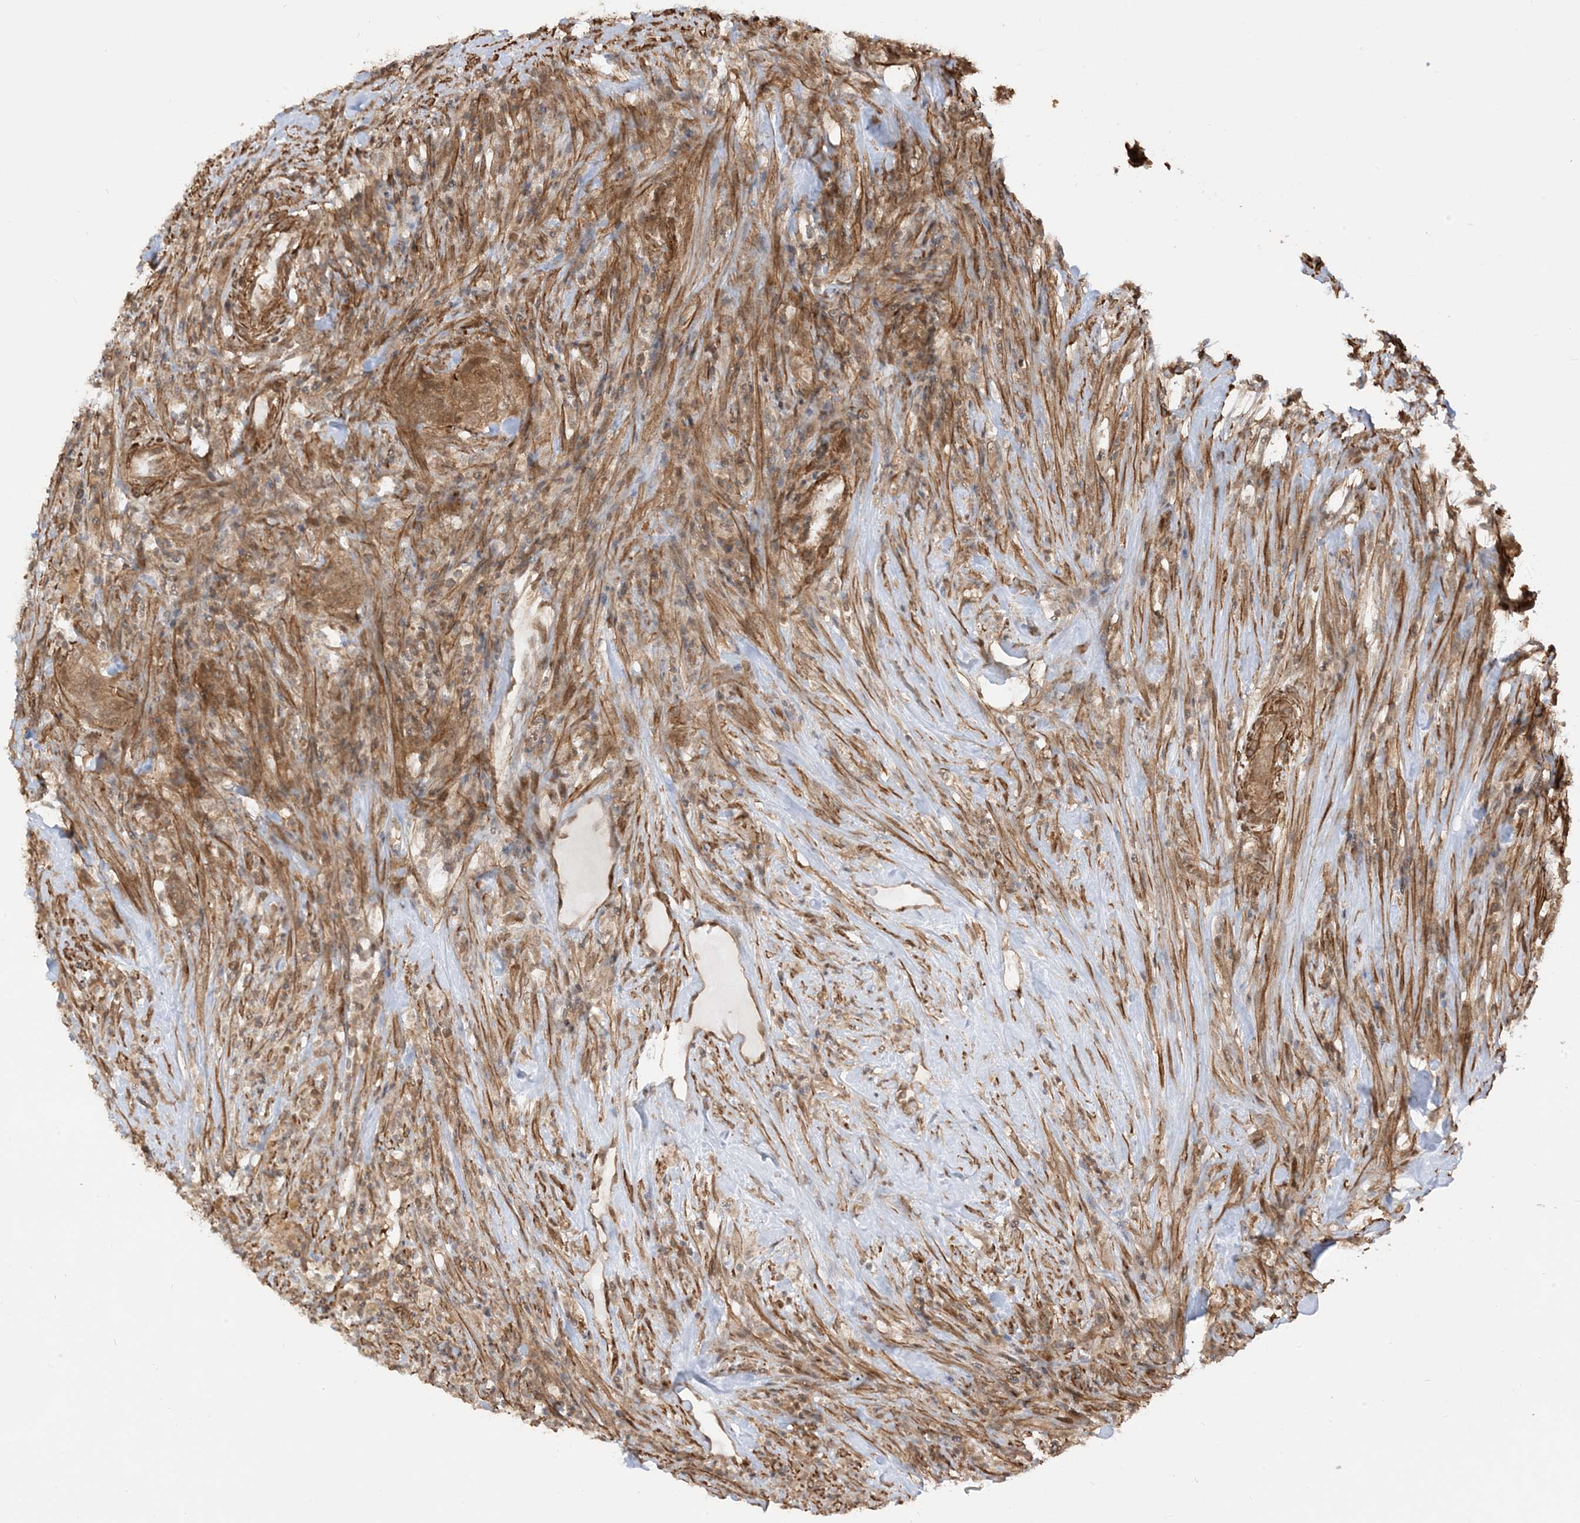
{"staining": {"intensity": "moderate", "quantity": ">75%", "location": "cytoplasmic/membranous"}, "tissue": "urothelial cancer", "cell_type": "Tumor cells", "image_type": "cancer", "snomed": [{"axis": "morphology", "description": "Urothelial carcinoma, High grade"}, {"axis": "topography", "description": "Urinary bladder"}], "caption": "Brown immunohistochemical staining in urothelial cancer displays moderate cytoplasmic/membranous expression in about >75% of tumor cells.", "gene": "TBCC", "patient": {"sex": "male", "age": 35}}